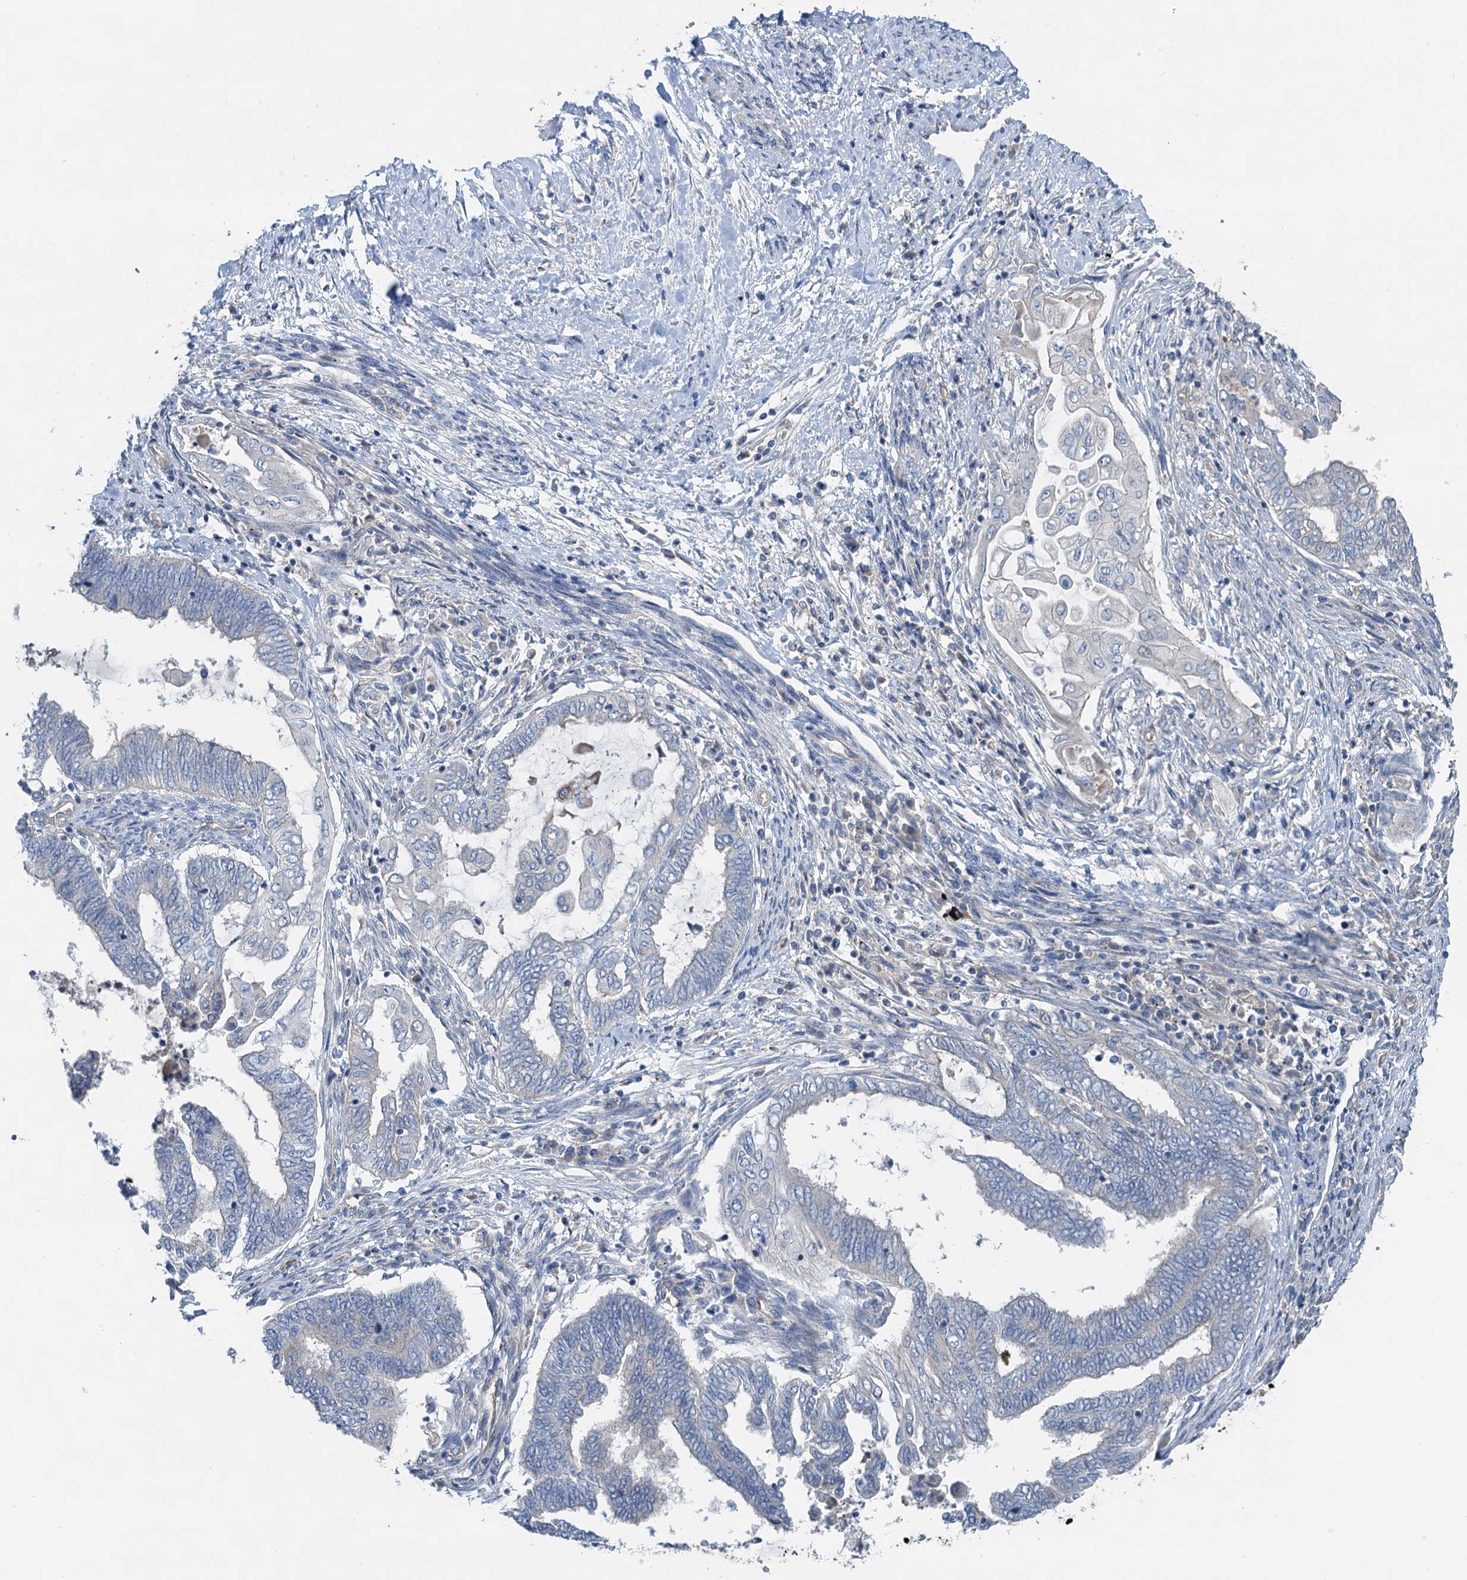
{"staining": {"intensity": "negative", "quantity": "none", "location": "none"}, "tissue": "endometrial cancer", "cell_type": "Tumor cells", "image_type": "cancer", "snomed": [{"axis": "morphology", "description": "Adenocarcinoma, NOS"}, {"axis": "topography", "description": "Uterus"}, {"axis": "topography", "description": "Endometrium"}], "caption": "The IHC histopathology image has no significant expression in tumor cells of endometrial cancer (adenocarcinoma) tissue. (Brightfield microscopy of DAB immunohistochemistry at high magnification).", "gene": "ANKRD26", "patient": {"sex": "female", "age": 70}}